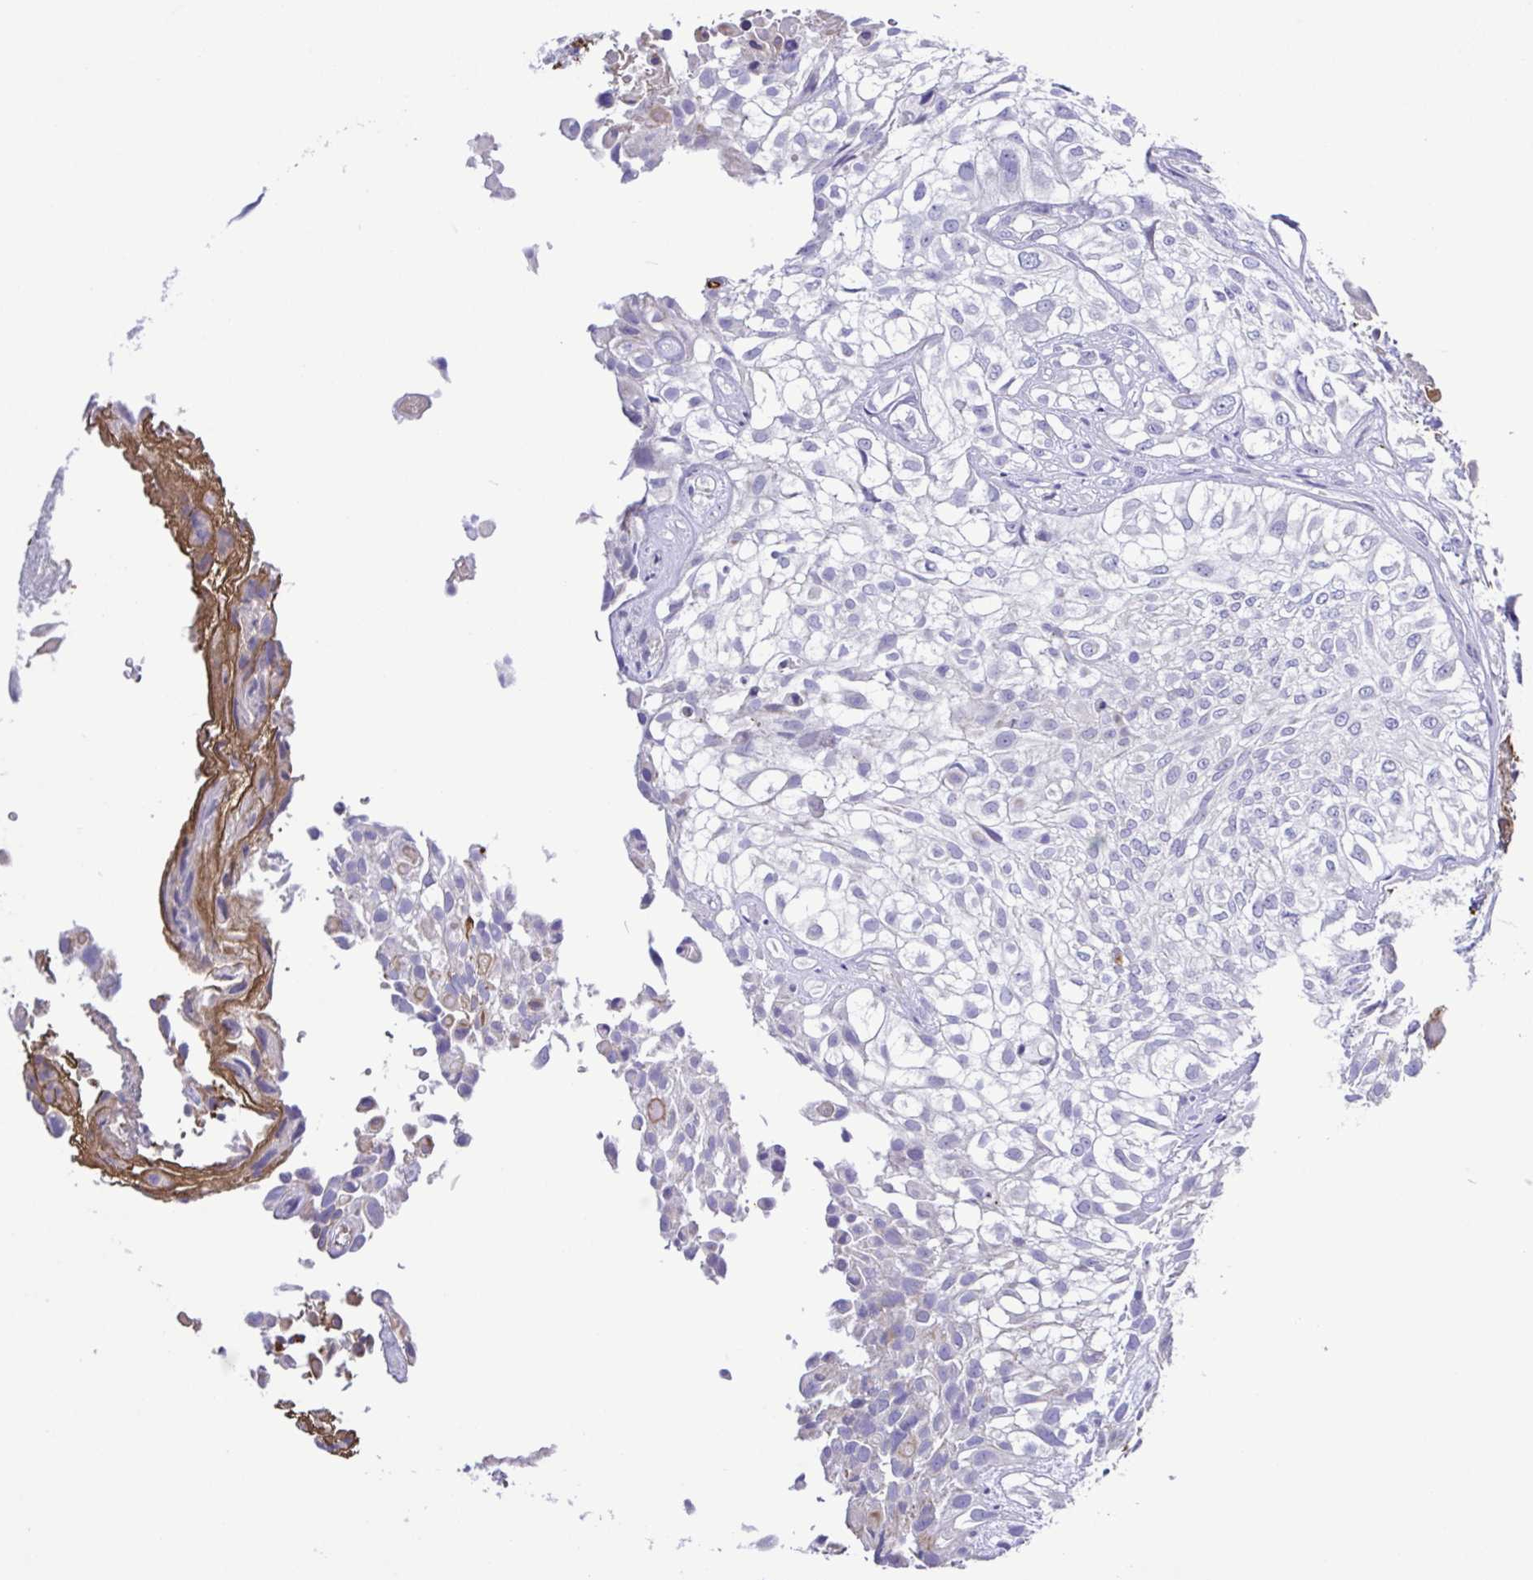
{"staining": {"intensity": "negative", "quantity": "none", "location": "none"}, "tissue": "urothelial cancer", "cell_type": "Tumor cells", "image_type": "cancer", "snomed": [{"axis": "morphology", "description": "Urothelial carcinoma, High grade"}, {"axis": "topography", "description": "Urinary bladder"}], "caption": "This is an IHC micrograph of human urothelial carcinoma (high-grade). There is no expression in tumor cells.", "gene": "GABBR2", "patient": {"sex": "male", "age": 56}}